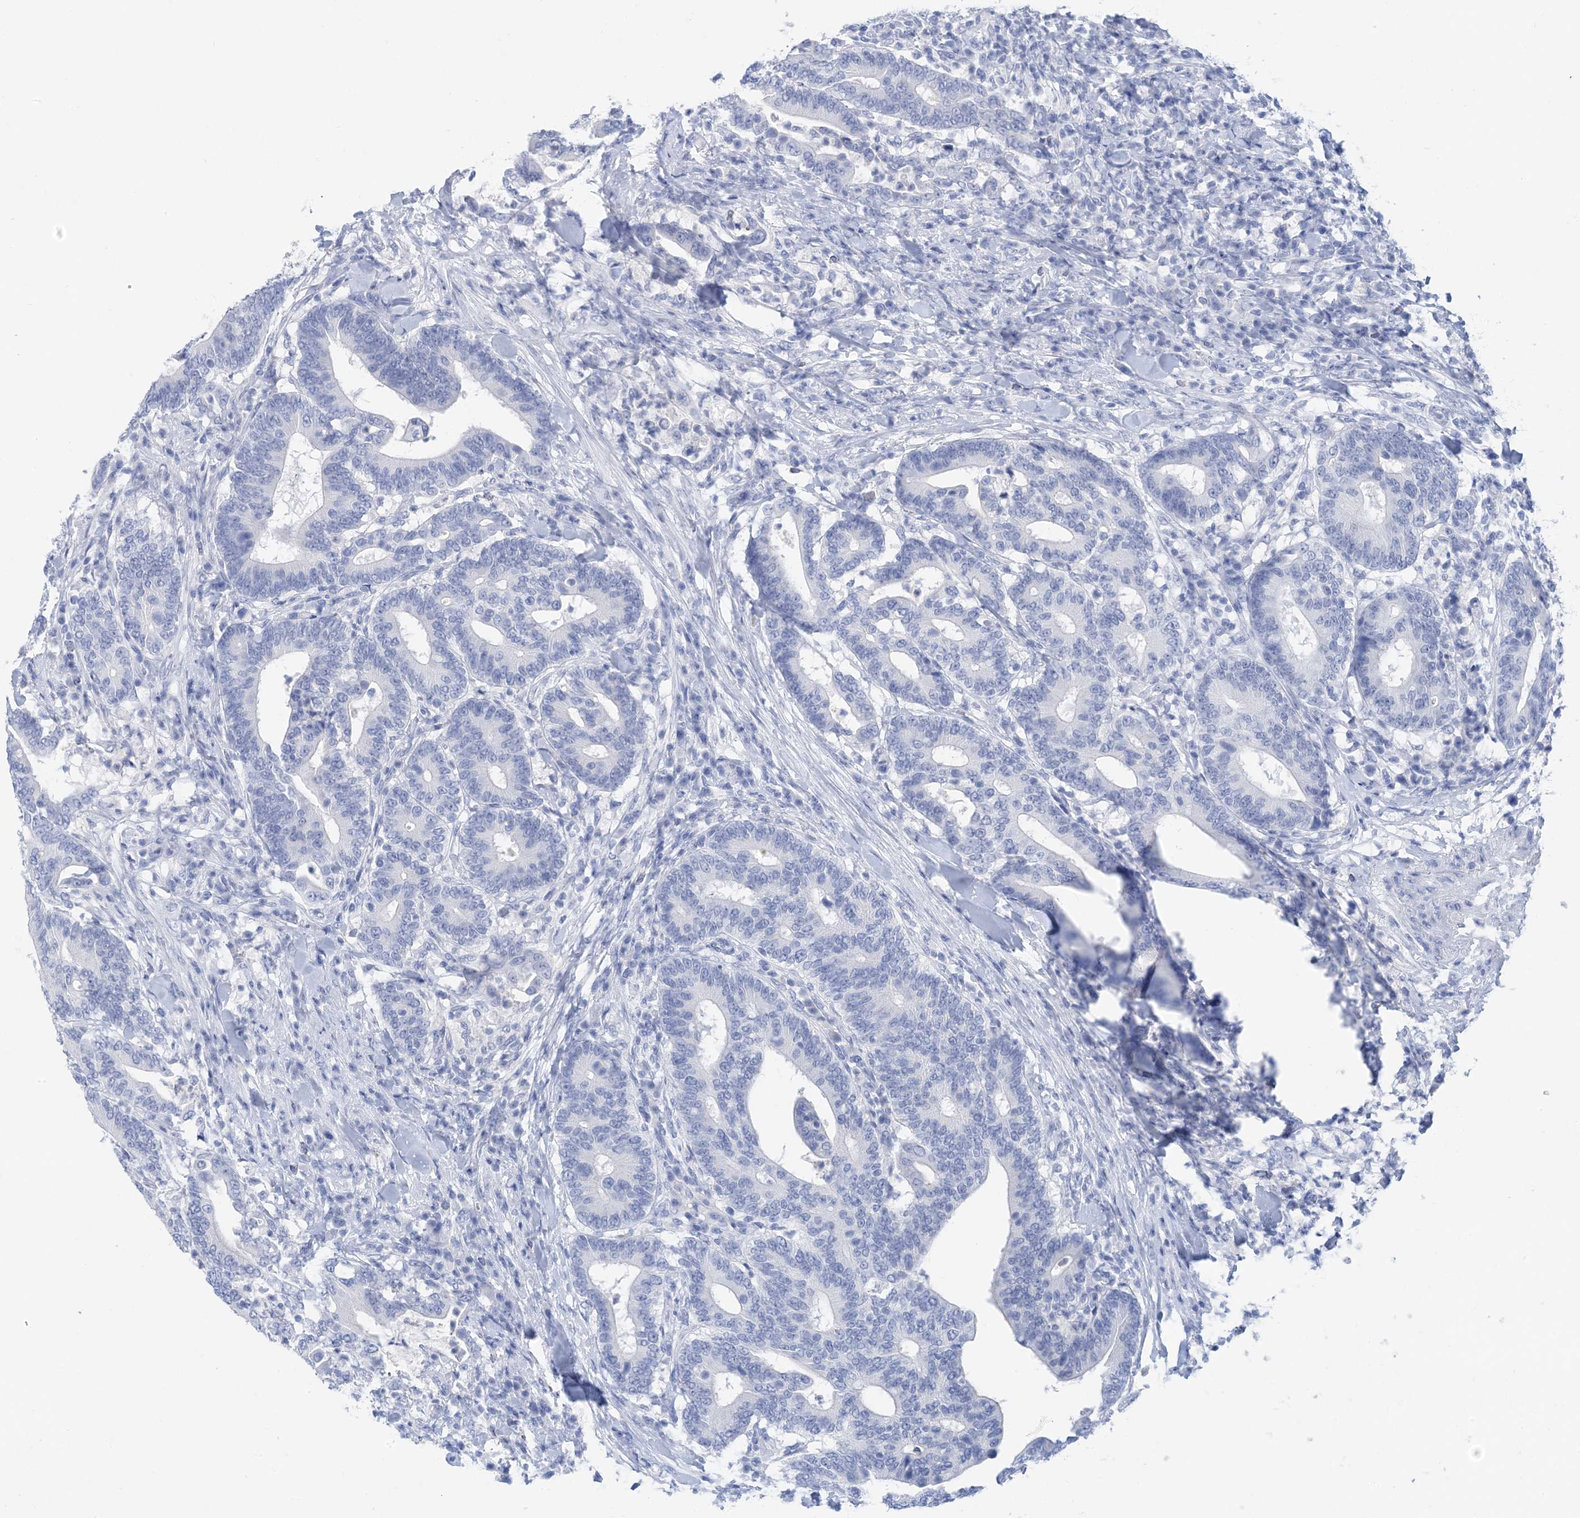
{"staining": {"intensity": "negative", "quantity": "none", "location": "none"}, "tissue": "colorectal cancer", "cell_type": "Tumor cells", "image_type": "cancer", "snomed": [{"axis": "morphology", "description": "Adenocarcinoma, NOS"}, {"axis": "topography", "description": "Colon"}], "caption": "Colorectal cancer was stained to show a protein in brown. There is no significant positivity in tumor cells. (DAB (3,3'-diaminobenzidine) immunohistochemistry visualized using brightfield microscopy, high magnification).", "gene": "SH3YL1", "patient": {"sex": "female", "age": 66}}